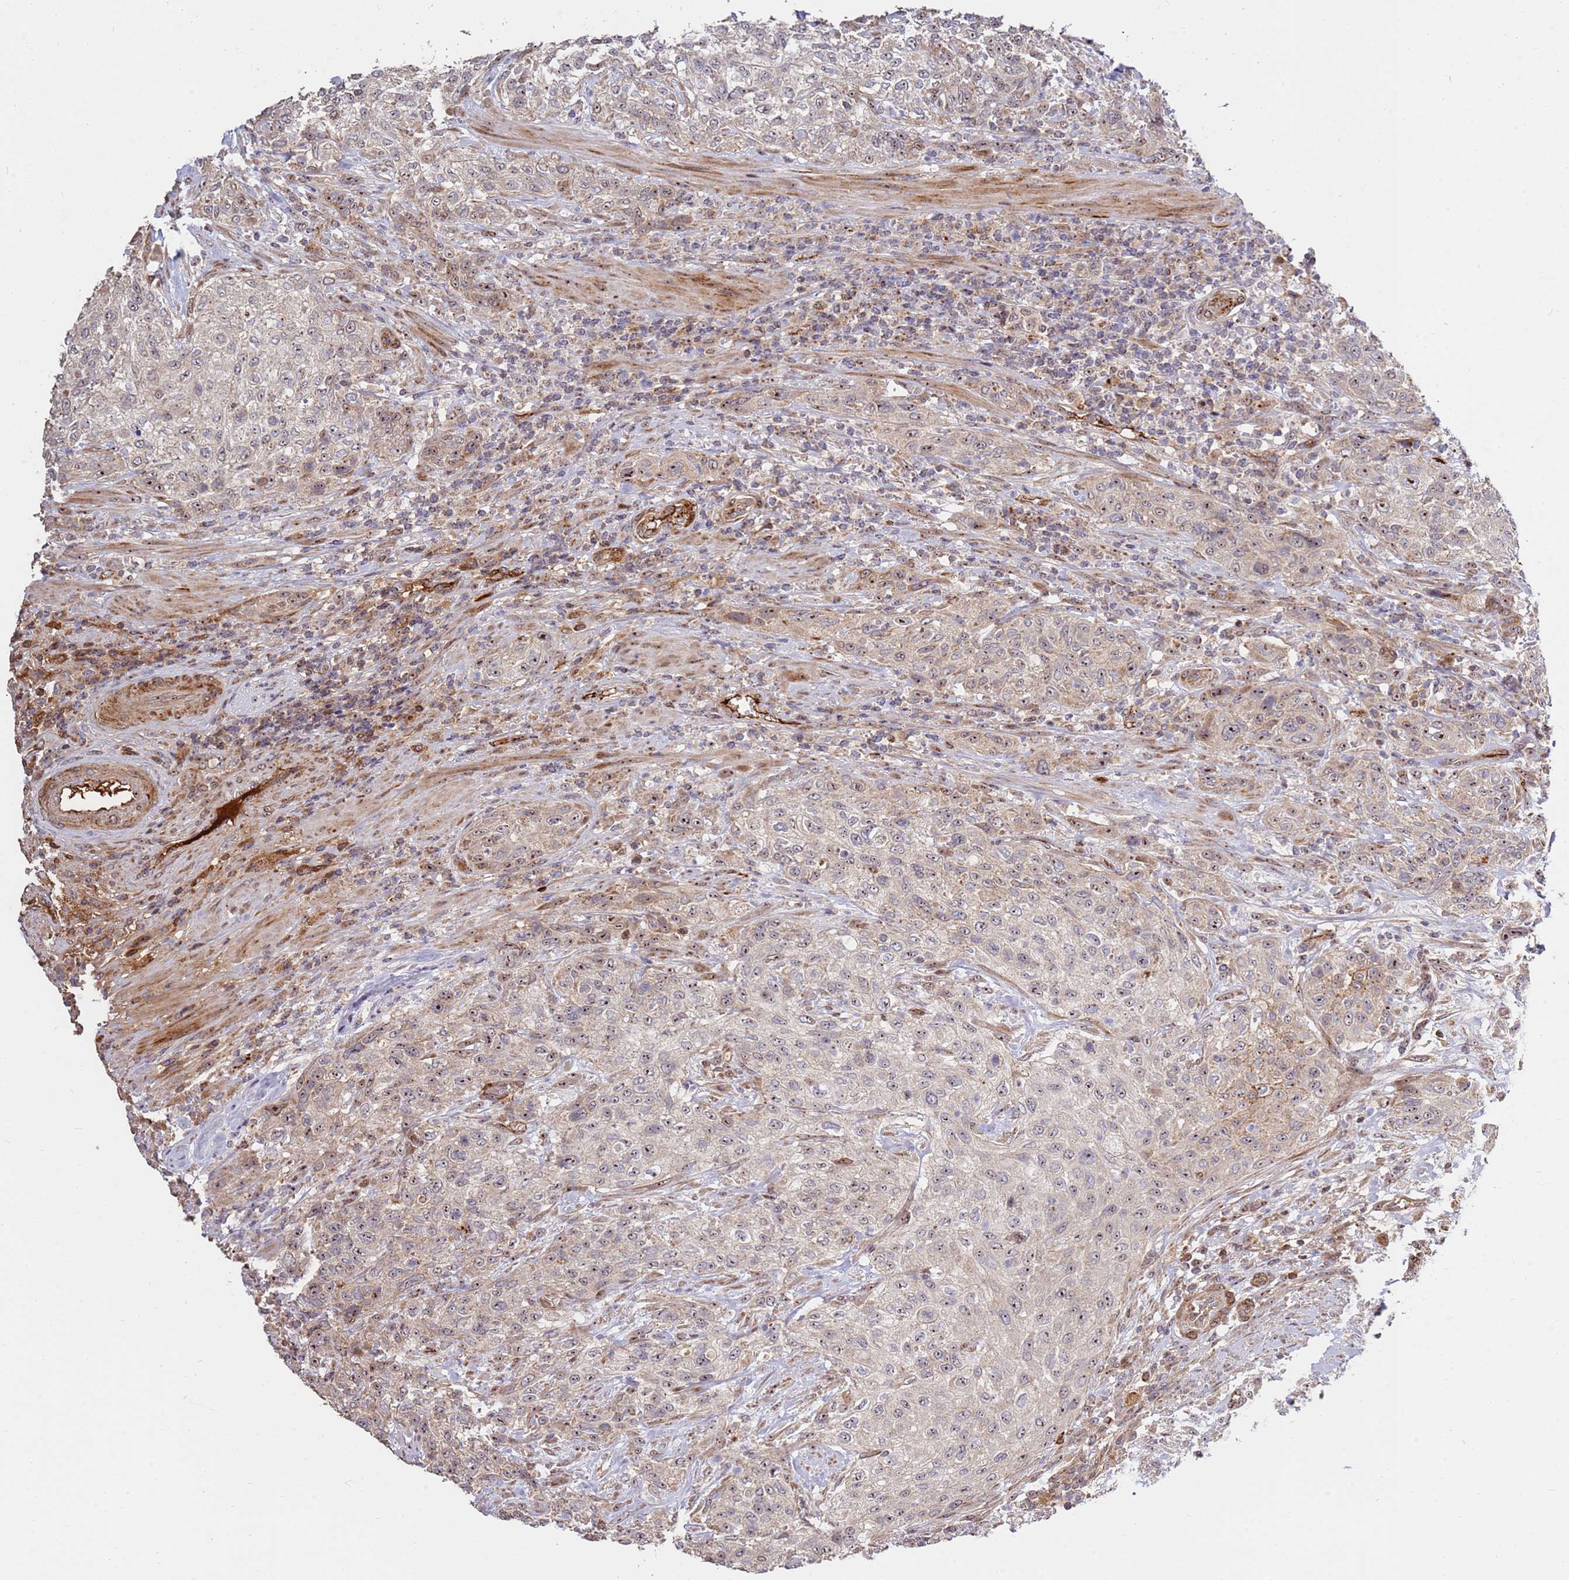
{"staining": {"intensity": "weak", "quantity": "25%-75%", "location": "nuclear"}, "tissue": "urothelial cancer", "cell_type": "Tumor cells", "image_type": "cancer", "snomed": [{"axis": "morphology", "description": "Normal tissue, NOS"}, {"axis": "morphology", "description": "Urothelial carcinoma, NOS"}, {"axis": "topography", "description": "Urinary bladder"}, {"axis": "topography", "description": "Peripheral nerve tissue"}], "caption": "Immunohistochemistry (DAB) staining of transitional cell carcinoma exhibits weak nuclear protein expression in approximately 25%-75% of tumor cells. The staining was performed using DAB to visualize the protein expression in brown, while the nuclei were stained in blue with hematoxylin (Magnification: 20x).", "gene": "KIF25", "patient": {"sex": "male", "age": 35}}